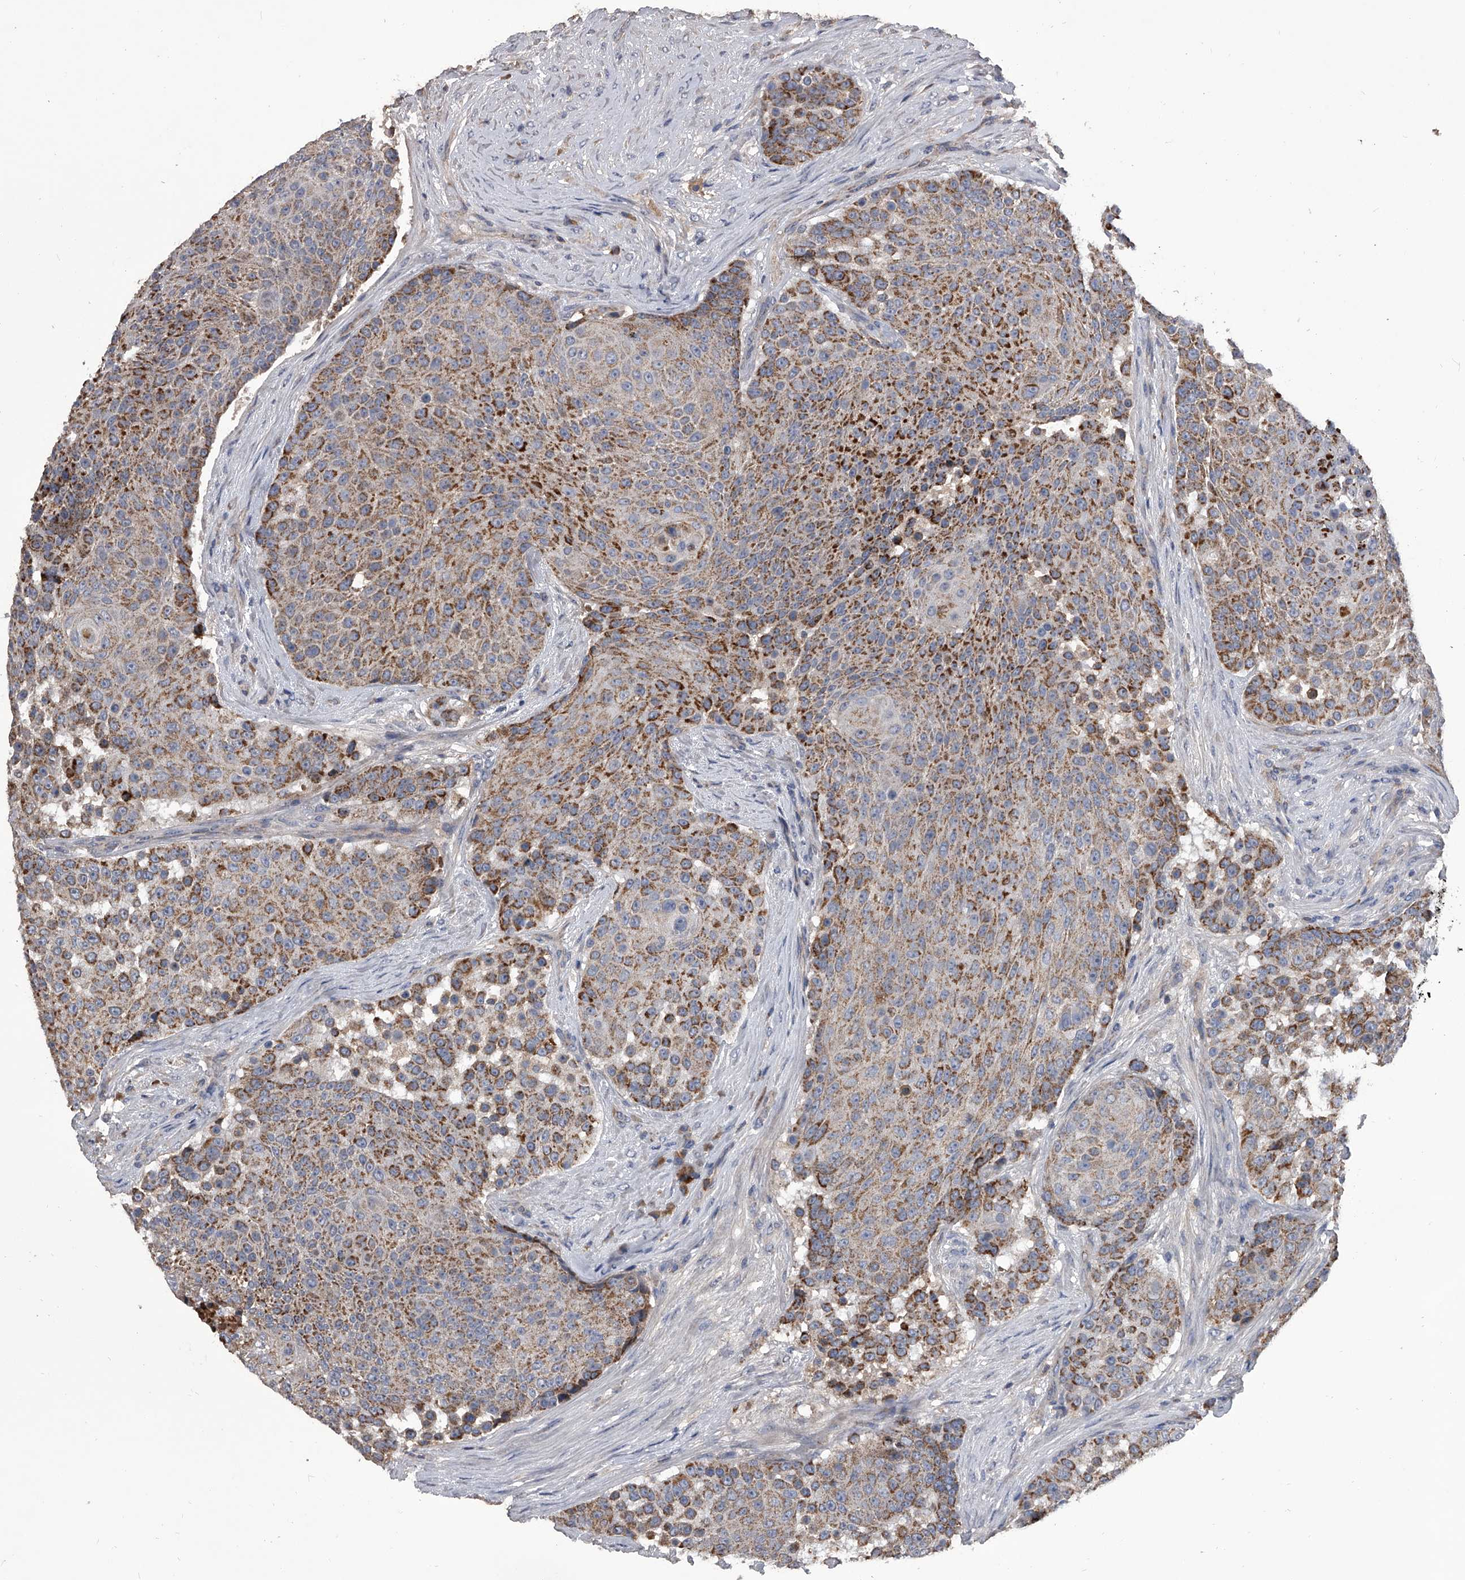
{"staining": {"intensity": "moderate", "quantity": ">75%", "location": "cytoplasmic/membranous"}, "tissue": "urothelial cancer", "cell_type": "Tumor cells", "image_type": "cancer", "snomed": [{"axis": "morphology", "description": "Urothelial carcinoma, High grade"}, {"axis": "topography", "description": "Urinary bladder"}], "caption": "High-magnification brightfield microscopy of urothelial carcinoma (high-grade) stained with DAB (3,3'-diaminobenzidine) (brown) and counterstained with hematoxylin (blue). tumor cells exhibit moderate cytoplasmic/membranous staining is appreciated in approximately>75% of cells.", "gene": "NRP1", "patient": {"sex": "female", "age": 63}}